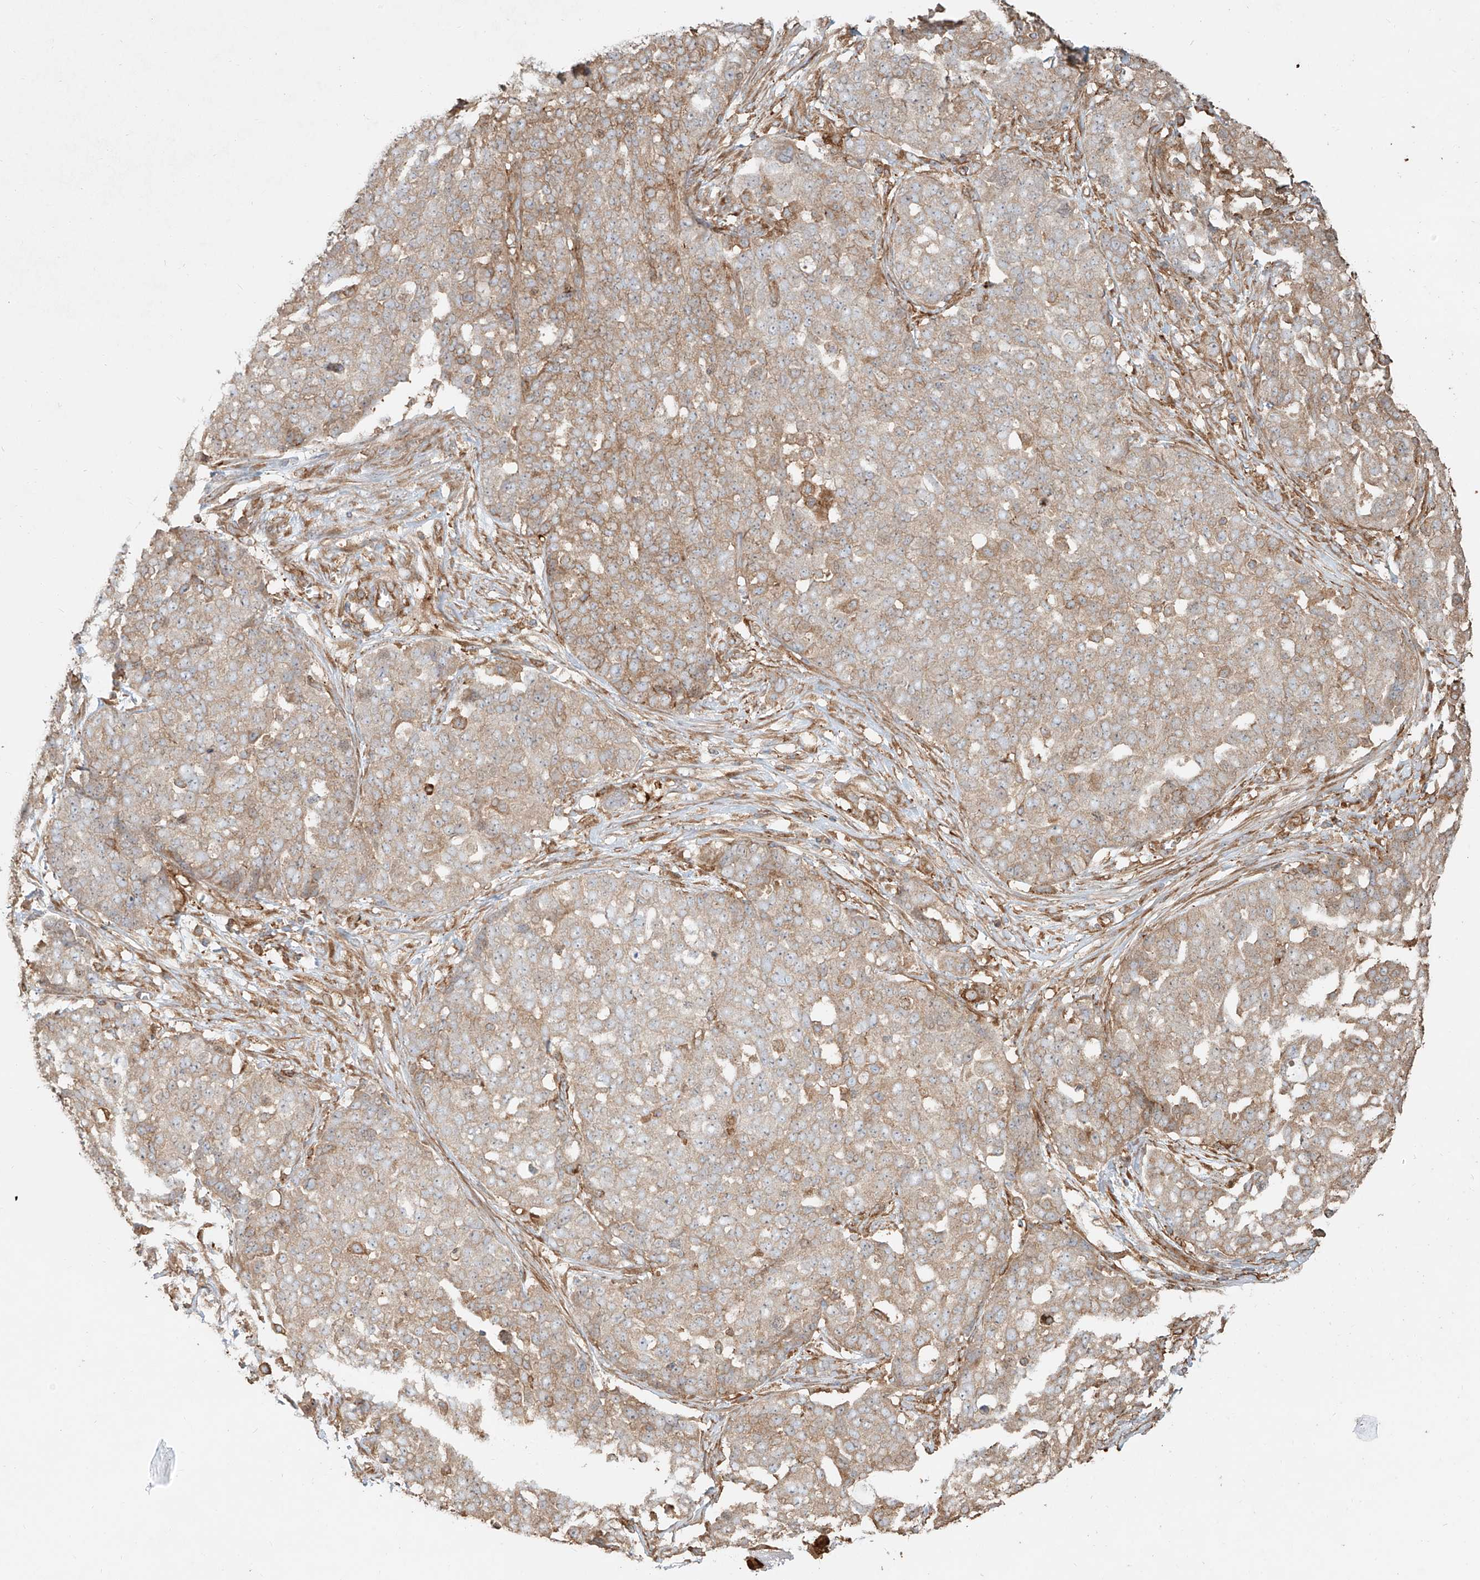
{"staining": {"intensity": "weak", "quantity": ">75%", "location": "cytoplasmic/membranous"}, "tissue": "ovarian cancer", "cell_type": "Tumor cells", "image_type": "cancer", "snomed": [{"axis": "morphology", "description": "Cystadenocarcinoma, serous, NOS"}, {"axis": "topography", "description": "Soft tissue"}, {"axis": "topography", "description": "Ovary"}], "caption": "Protein staining reveals weak cytoplasmic/membranous staining in about >75% of tumor cells in serous cystadenocarcinoma (ovarian). The protein is stained brown, and the nuclei are stained in blue (DAB IHC with brightfield microscopy, high magnification).", "gene": "SNX9", "patient": {"sex": "female", "age": 57}}